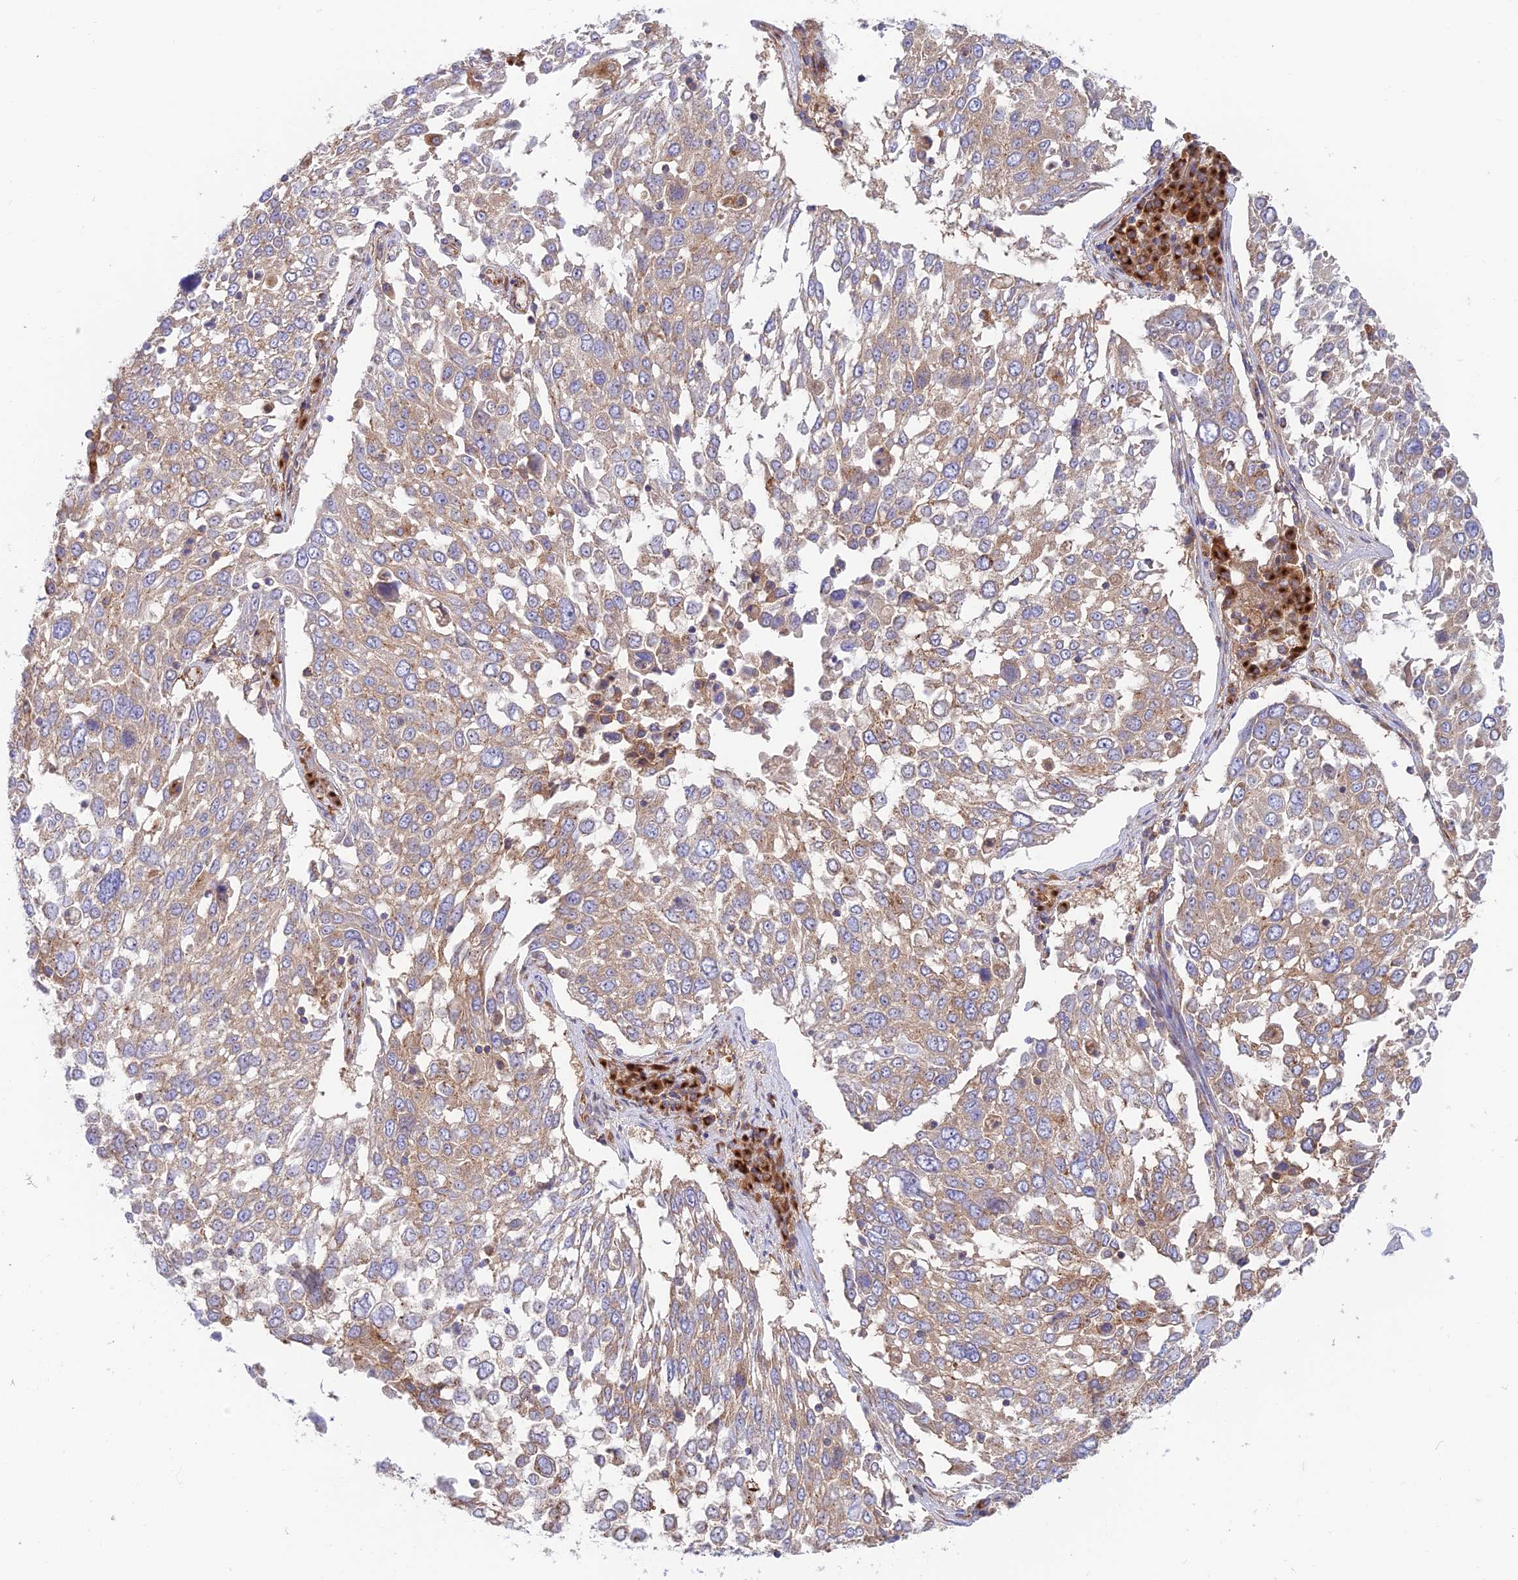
{"staining": {"intensity": "weak", "quantity": ">75%", "location": "cytoplasmic/membranous"}, "tissue": "lung cancer", "cell_type": "Tumor cells", "image_type": "cancer", "snomed": [{"axis": "morphology", "description": "Squamous cell carcinoma, NOS"}, {"axis": "topography", "description": "Lung"}], "caption": "IHC (DAB) staining of squamous cell carcinoma (lung) exhibits weak cytoplasmic/membranous protein staining in about >75% of tumor cells.", "gene": "GOLGA3", "patient": {"sex": "male", "age": 65}}